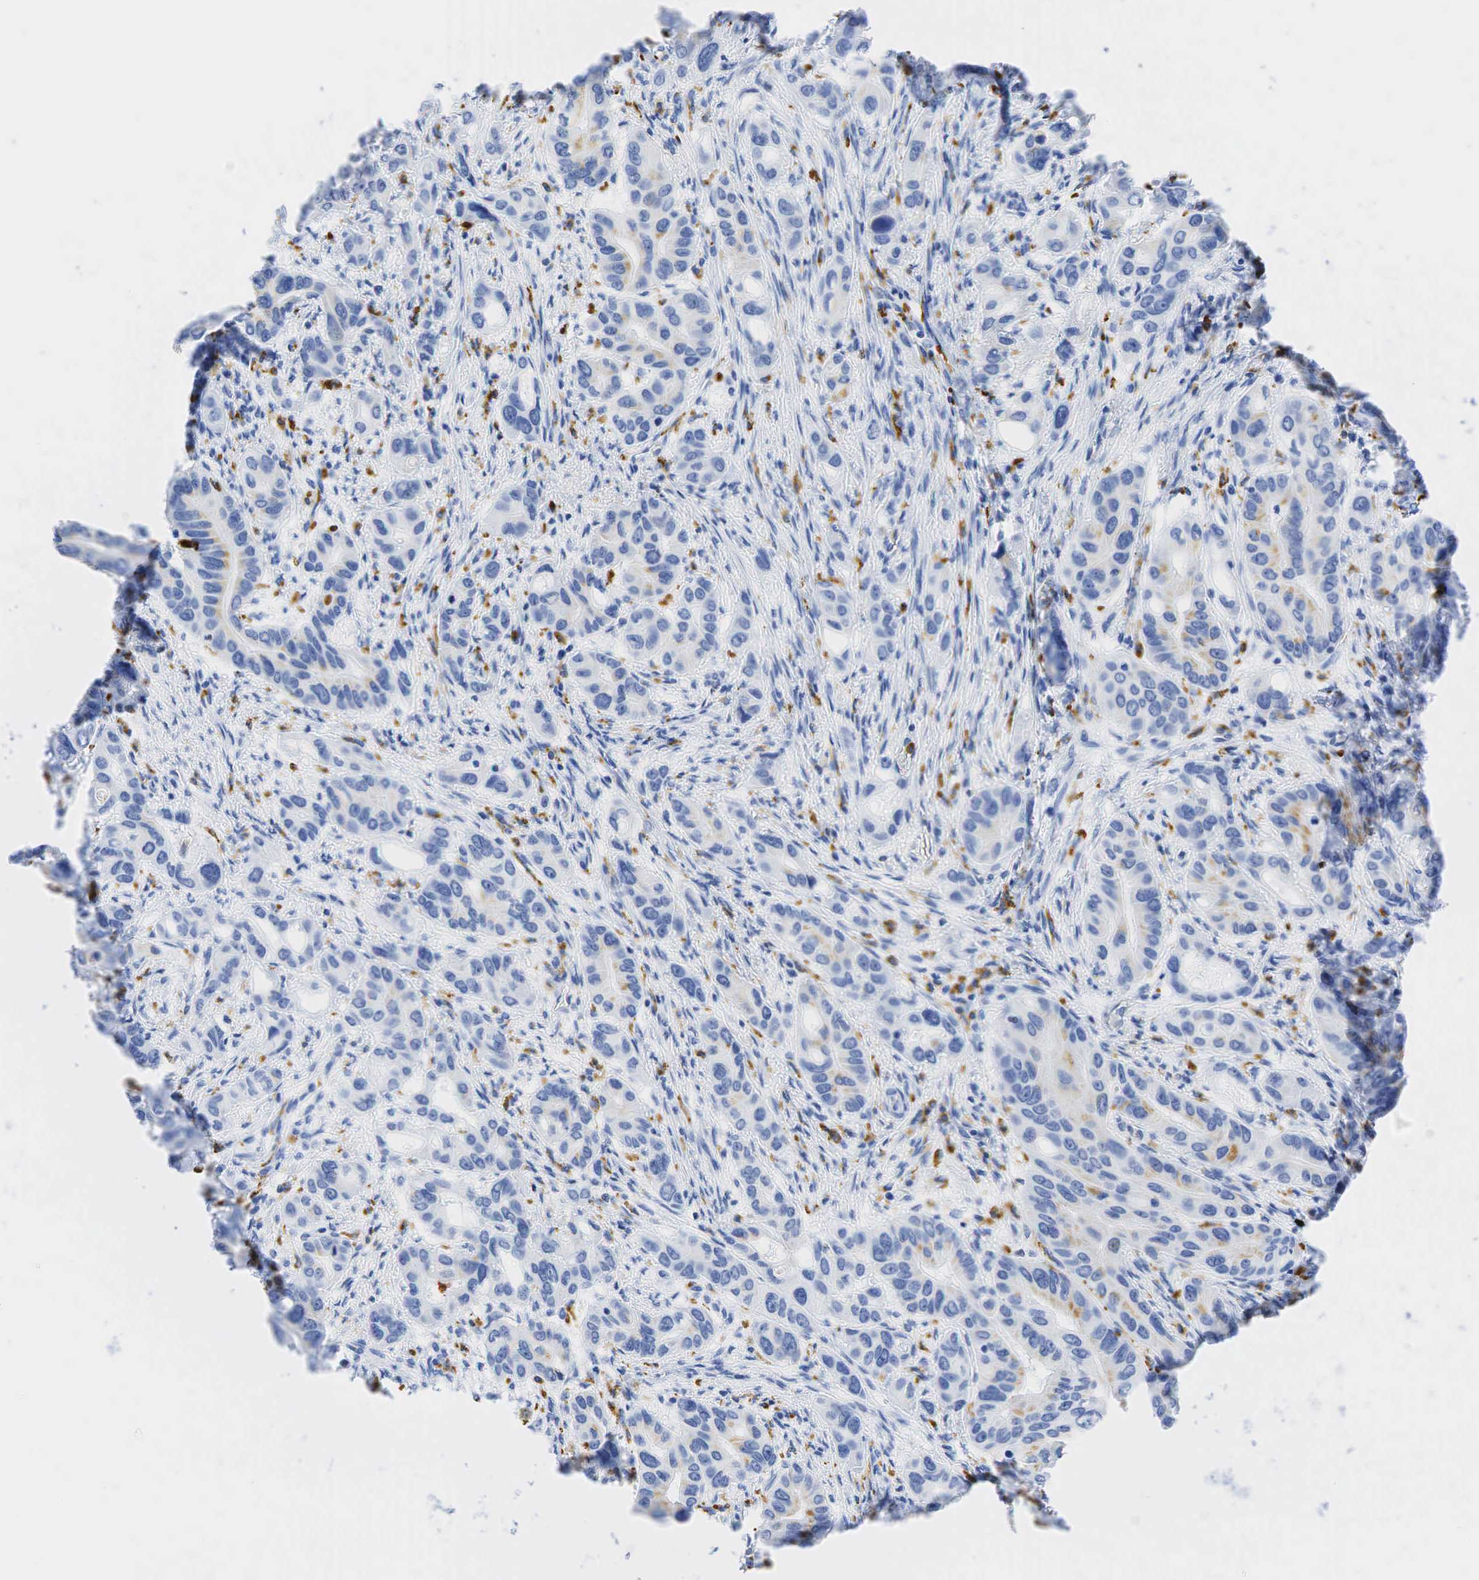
{"staining": {"intensity": "negative", "quantity": "none", "location": "none"}, "tissue": "stomach cancer", "cell_type": "Tumor cells", "image_type": "cancer", "snomed": [{"axis": "morphology", "description": "Adenocarcinoma, NOS"}, {"axis": "topography", "description": "Stomach, upper"}], "caption": "There is no significant positivity in tumor cells of stomach cancer (adenocarcinoma). (Stains: DAB (3,3'-diaminobenzidine) IHC with hematoxylin counter stain, Microscopy: brightfield microscopy at high magnification).", "gene": "CD68", "patient": {"sex": "male", "age": 47}}